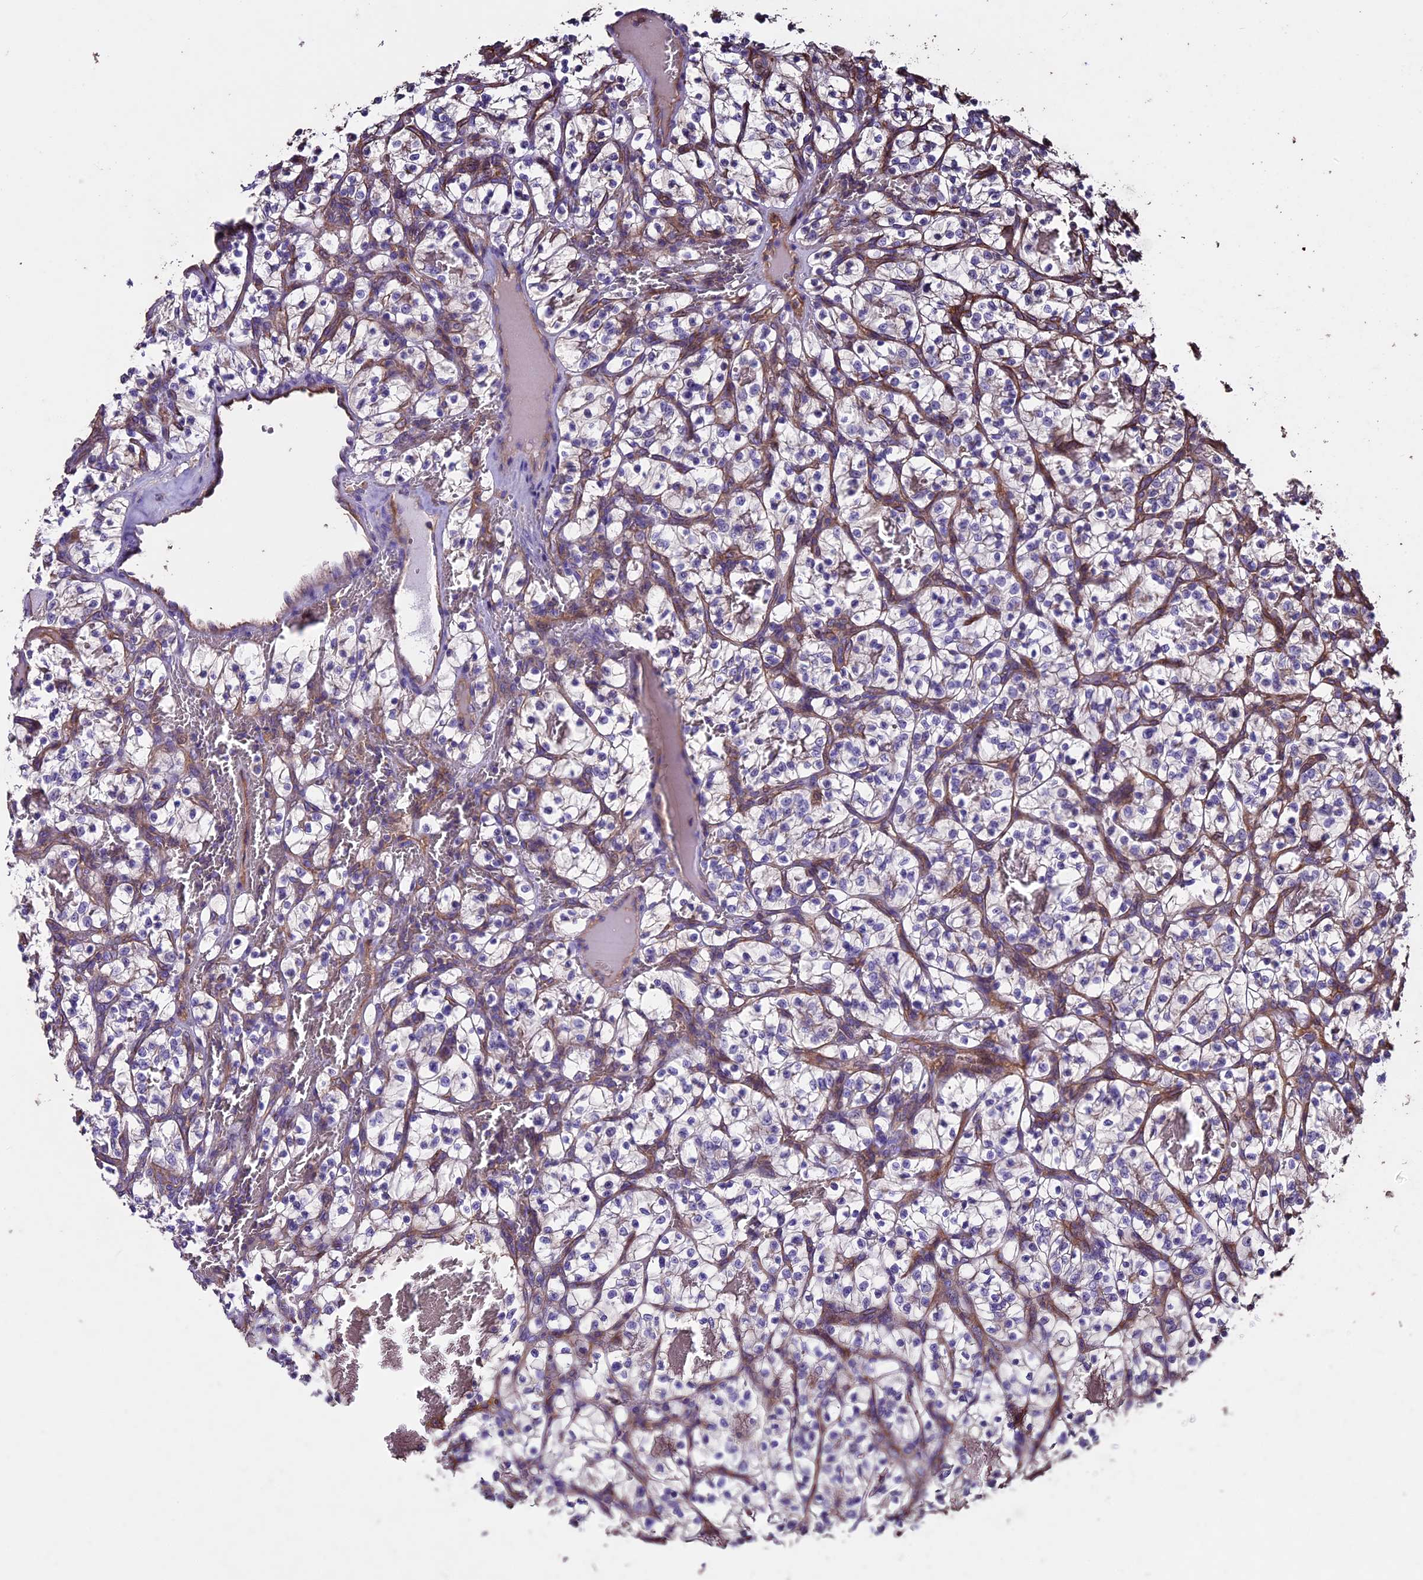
{"staining": {"intensity": "negative", "quantity": "none", "location": "none"}, "tissue": "renal cancer", "cell_type": "Tumor cells", "image_type": "cancer", "snomed": [{"axis": "morphology", "description": "Adenocarcinoma, NOS"}, {"axis": "topography", "description": "Kidney"}], "caption": "There is no significant staining in tumor cells of adenocarcinoma (renal).", "gene": "USB1", "patient": {"sex": "female", "age": 57}}